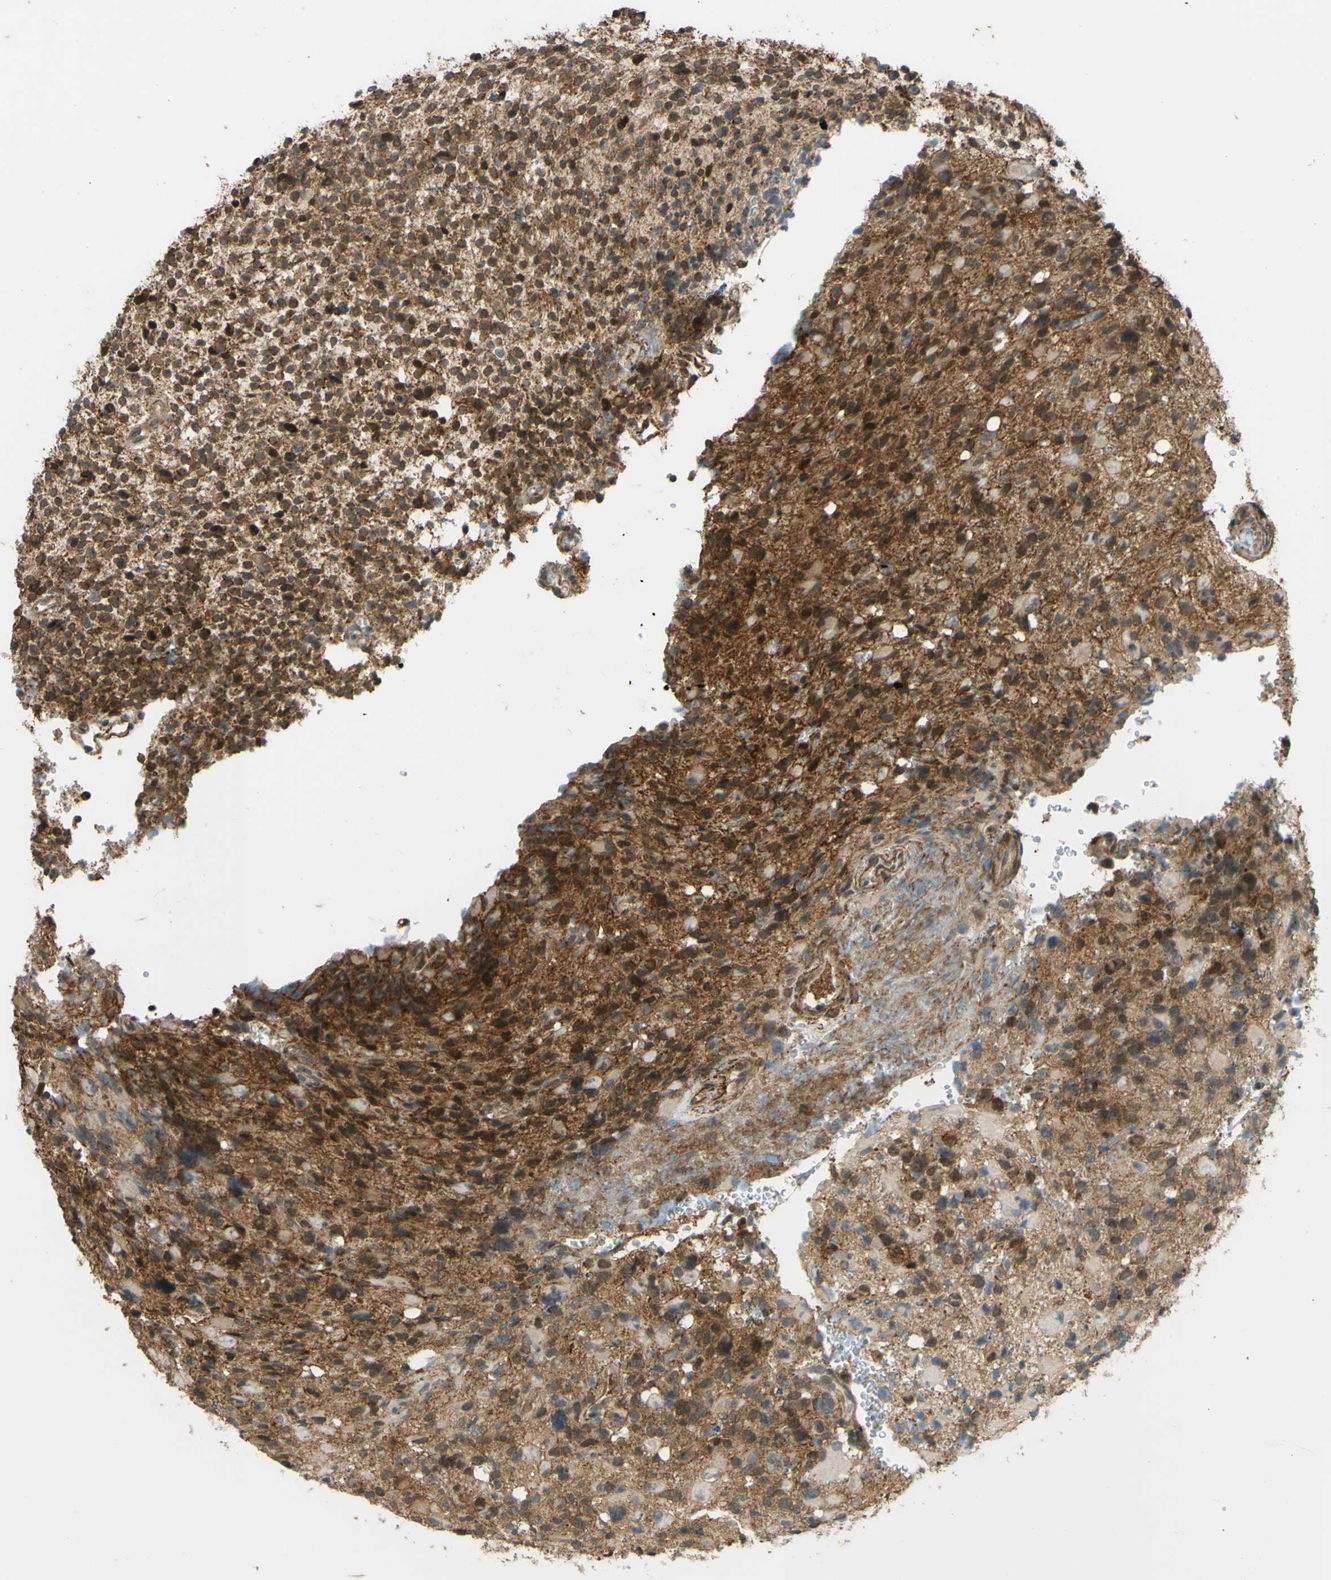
{"staining": {"intensity": "moderate", "quantity": ">75%", "location": "cytoplasmic/membranous"}, "tissue": "glioma", "cell_type": "Tumor cells", "image_type": "cancer", "snomed": [{"axis": "morphology", "description": "Glioma, malignant, High grade"}, {"axis": "topography", "description": "Brain"}], "caption": "The micrograph displays a brown stain indicating the presence of a protein in the cytoplasmic/membranous of tumor cells in glioma. The staining was performed using DAB (3,3'-diaminobenzidine), with brown indicating positive protein expression. Nuclei are stained blue with hematoxylin.", "gene": "ADD3", "patient": {"sex": "male", "age": 48}}